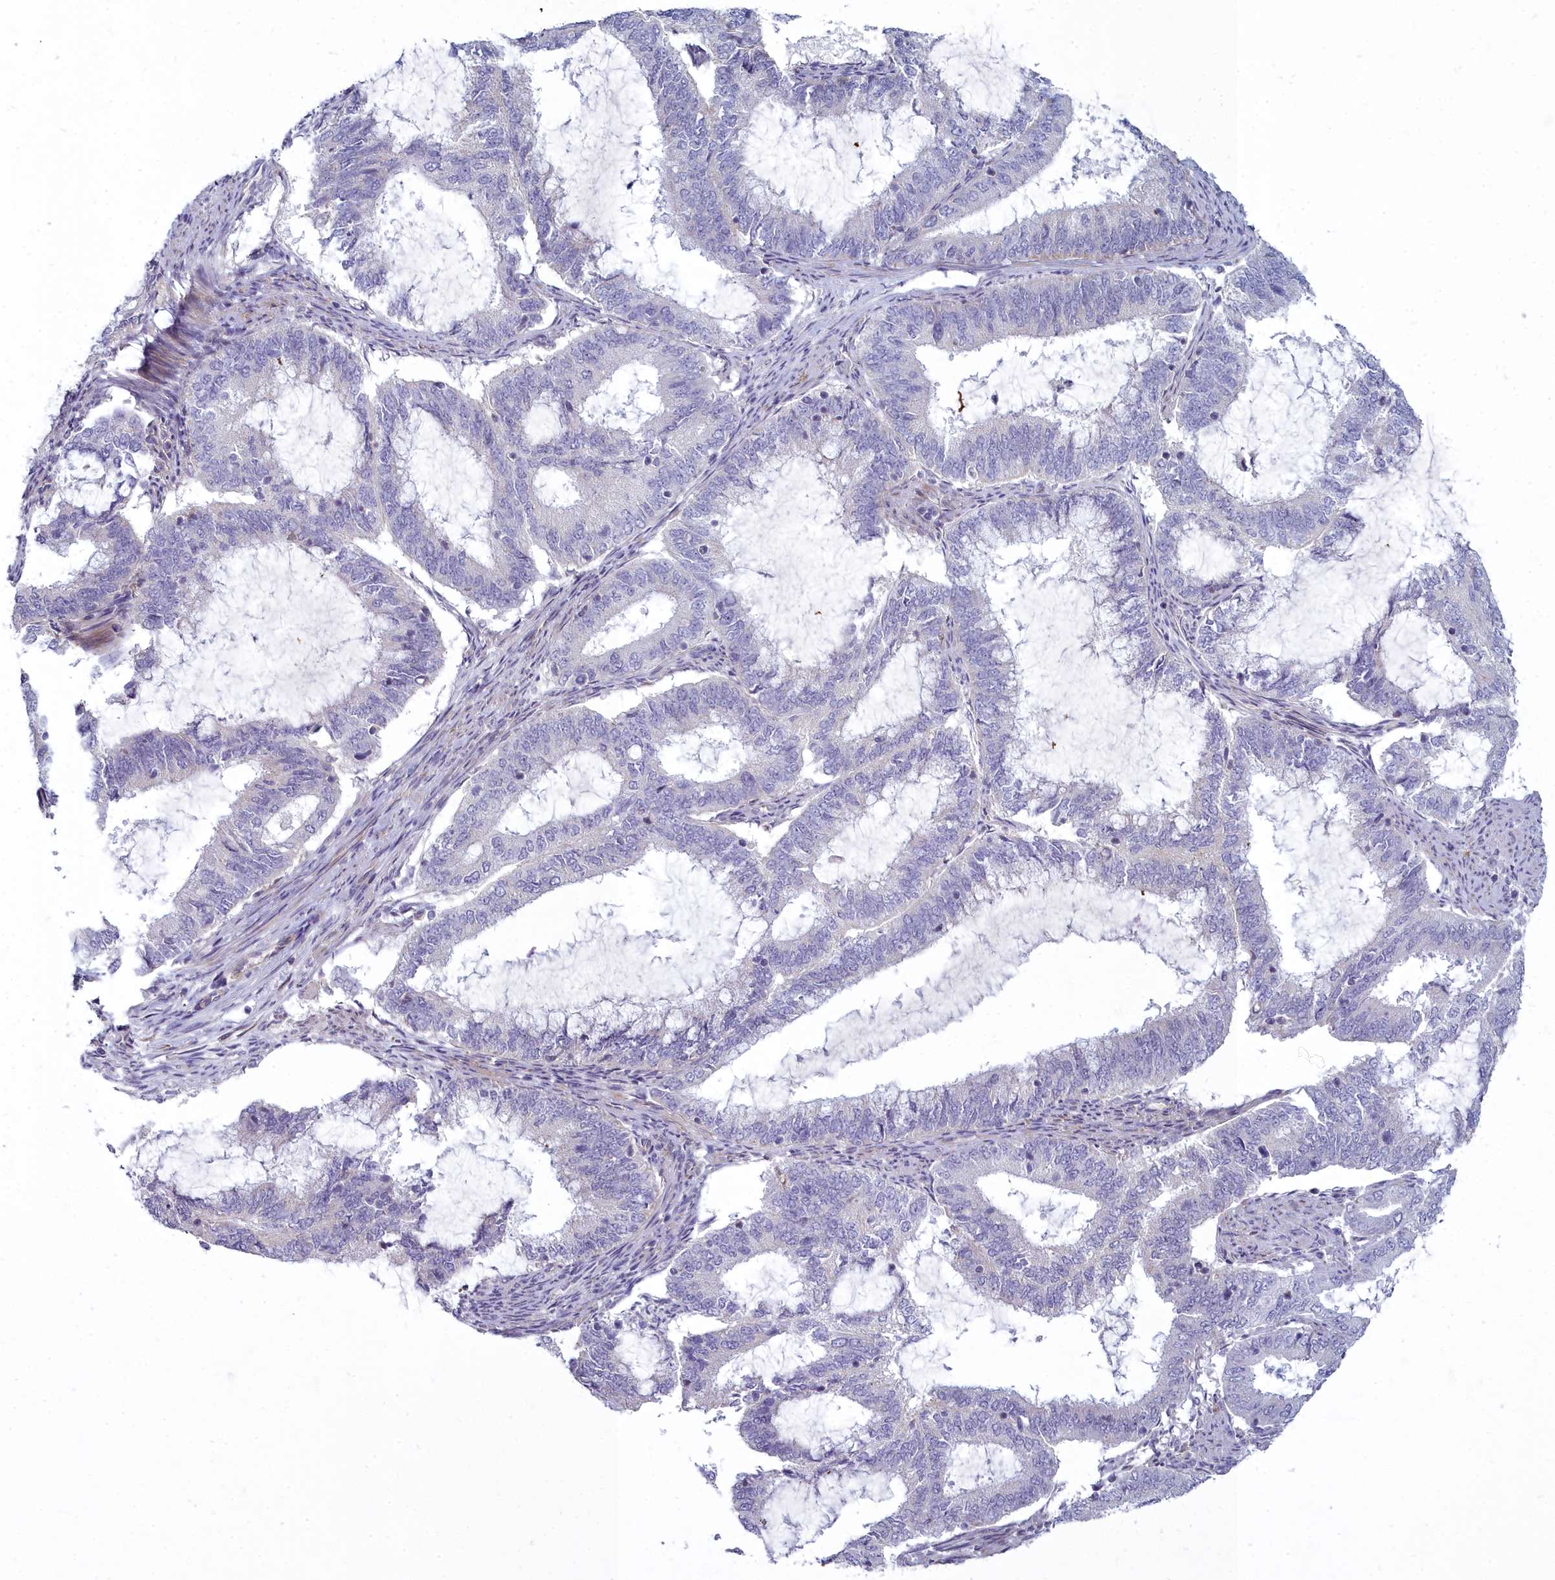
{"staining": {"intensity": "negative", "quantity": "none", "location": "none"}, "tissue": "endometrial cancer", "cell_type": "Tumor cells", "image_type": "cancer", "snomed": [{"axis": "morphology", "description": "Adenocarcinoma, NOS"}, {"axis": "topography", "description": "Endometrium"}], "caption": "Immunohistochemistry micrograph of human endometrial cancer (adenocarcinoma) stained for a protein (brown), which shows no positivity in tumor cells.", "gene": "ARL15", "patient": {"sex": "female", "age": 51}}